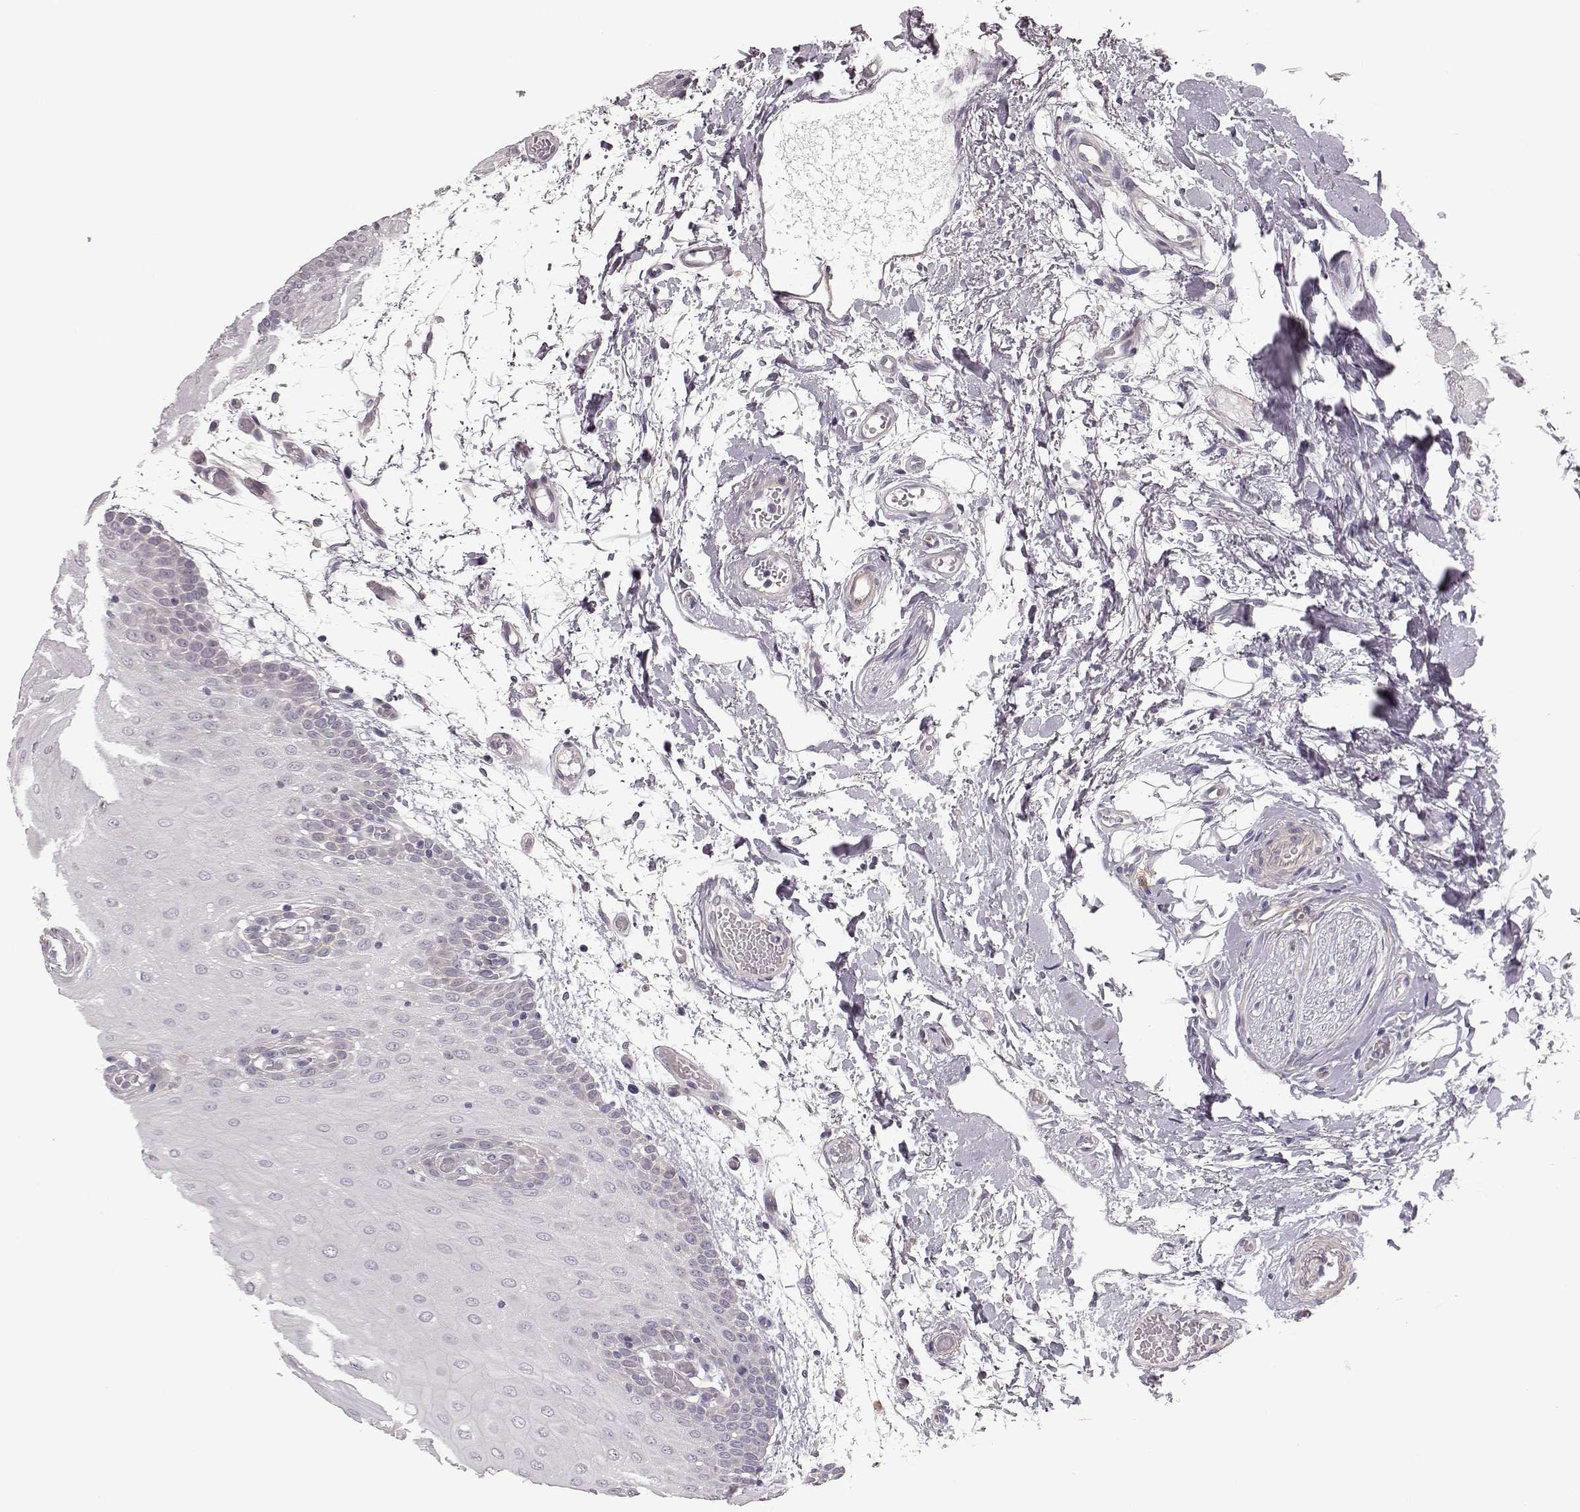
{"staining": {"intensity": "negative", "quantity": "none", "location": "none"}, "tissue": "oral mucosa", "cell_type": "Squamous epithelial cells", "image_type": "normal", "snomed": [{"axis": "morphology", "description": "Normal tissue, NOS"}, {"axis": "morphology", "description": "Squamous cell carcinoma, NOS"}, {"axis": "topography", "description": "Oral tissue"}, {"axis": "topography", "description": "Head-Neck"}], "caption": "A histopathology image of human oral mucosa is negative for staining in squamous epithelial cells. (DAB (3,3'-diaminobenzidine) immunohistochemistry (IHC) with hematoxylin counter stain).", "gene": "GPR50", "patient": {"sex": "female", "age": 75}}